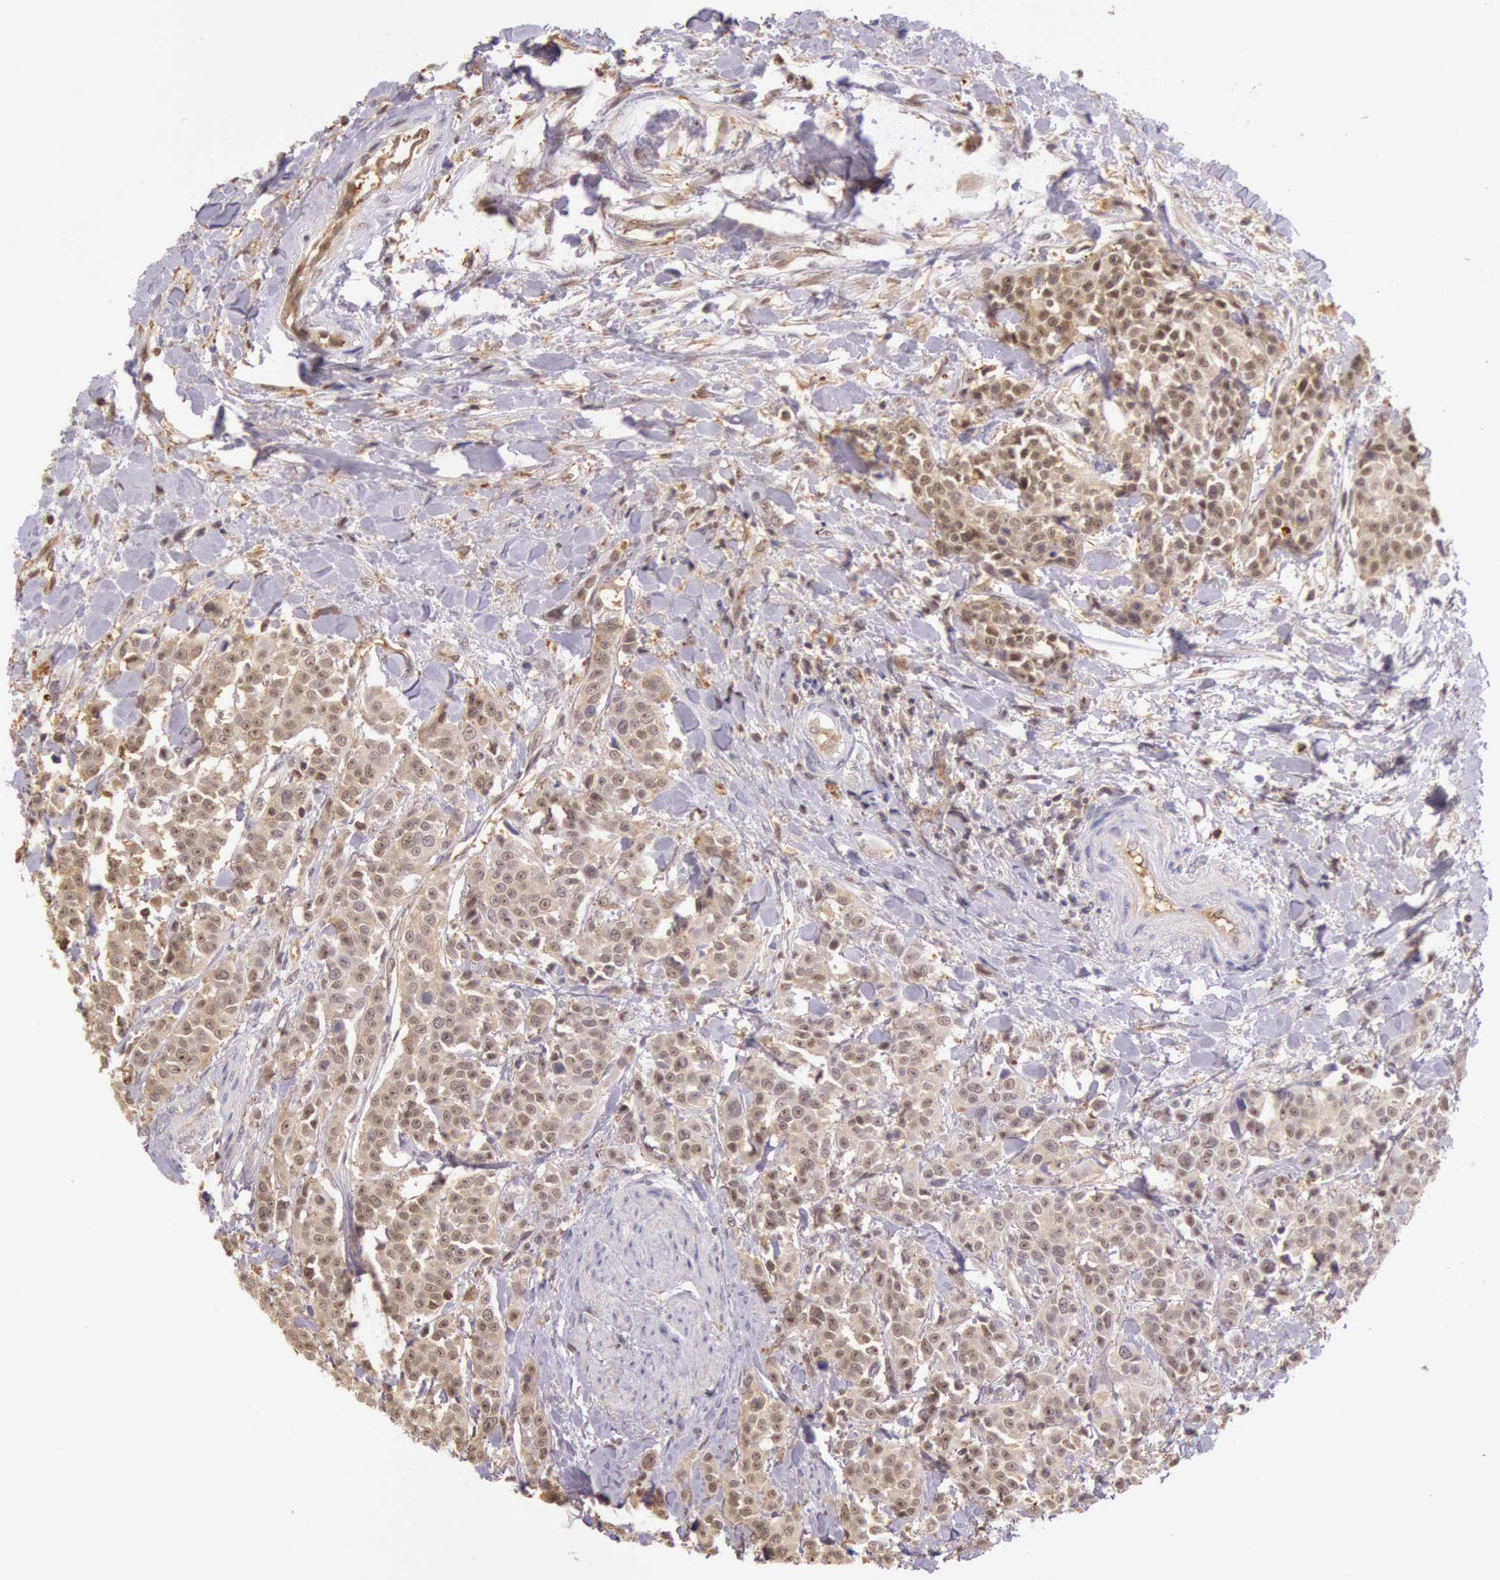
{"staining": {"intensity": "moderate", "quantity": ">75%", "location": "cytoplasmic/membranous,nuclear"}, "tissue": "urothelial cancer", "cell_type": "Tumor cells", "image_type": "cancer", "snomed": [{"axis": "morphology", "description": "Urothelial carcinoma, High grade"}, {"axis": "topography", "description": "Urinary bladder"}], "caption": "High-magnification brightfield microscopy of urothelial cancer stained with DAB (brown) and counterstained with hematoxylin (blue). tumor cells exhibit moderate cytoplasmic/membranous and nuclear expression is present in about>75% of cells.", "gene": "HIF1A", "patient": {"sex": "male", "age": 56}}